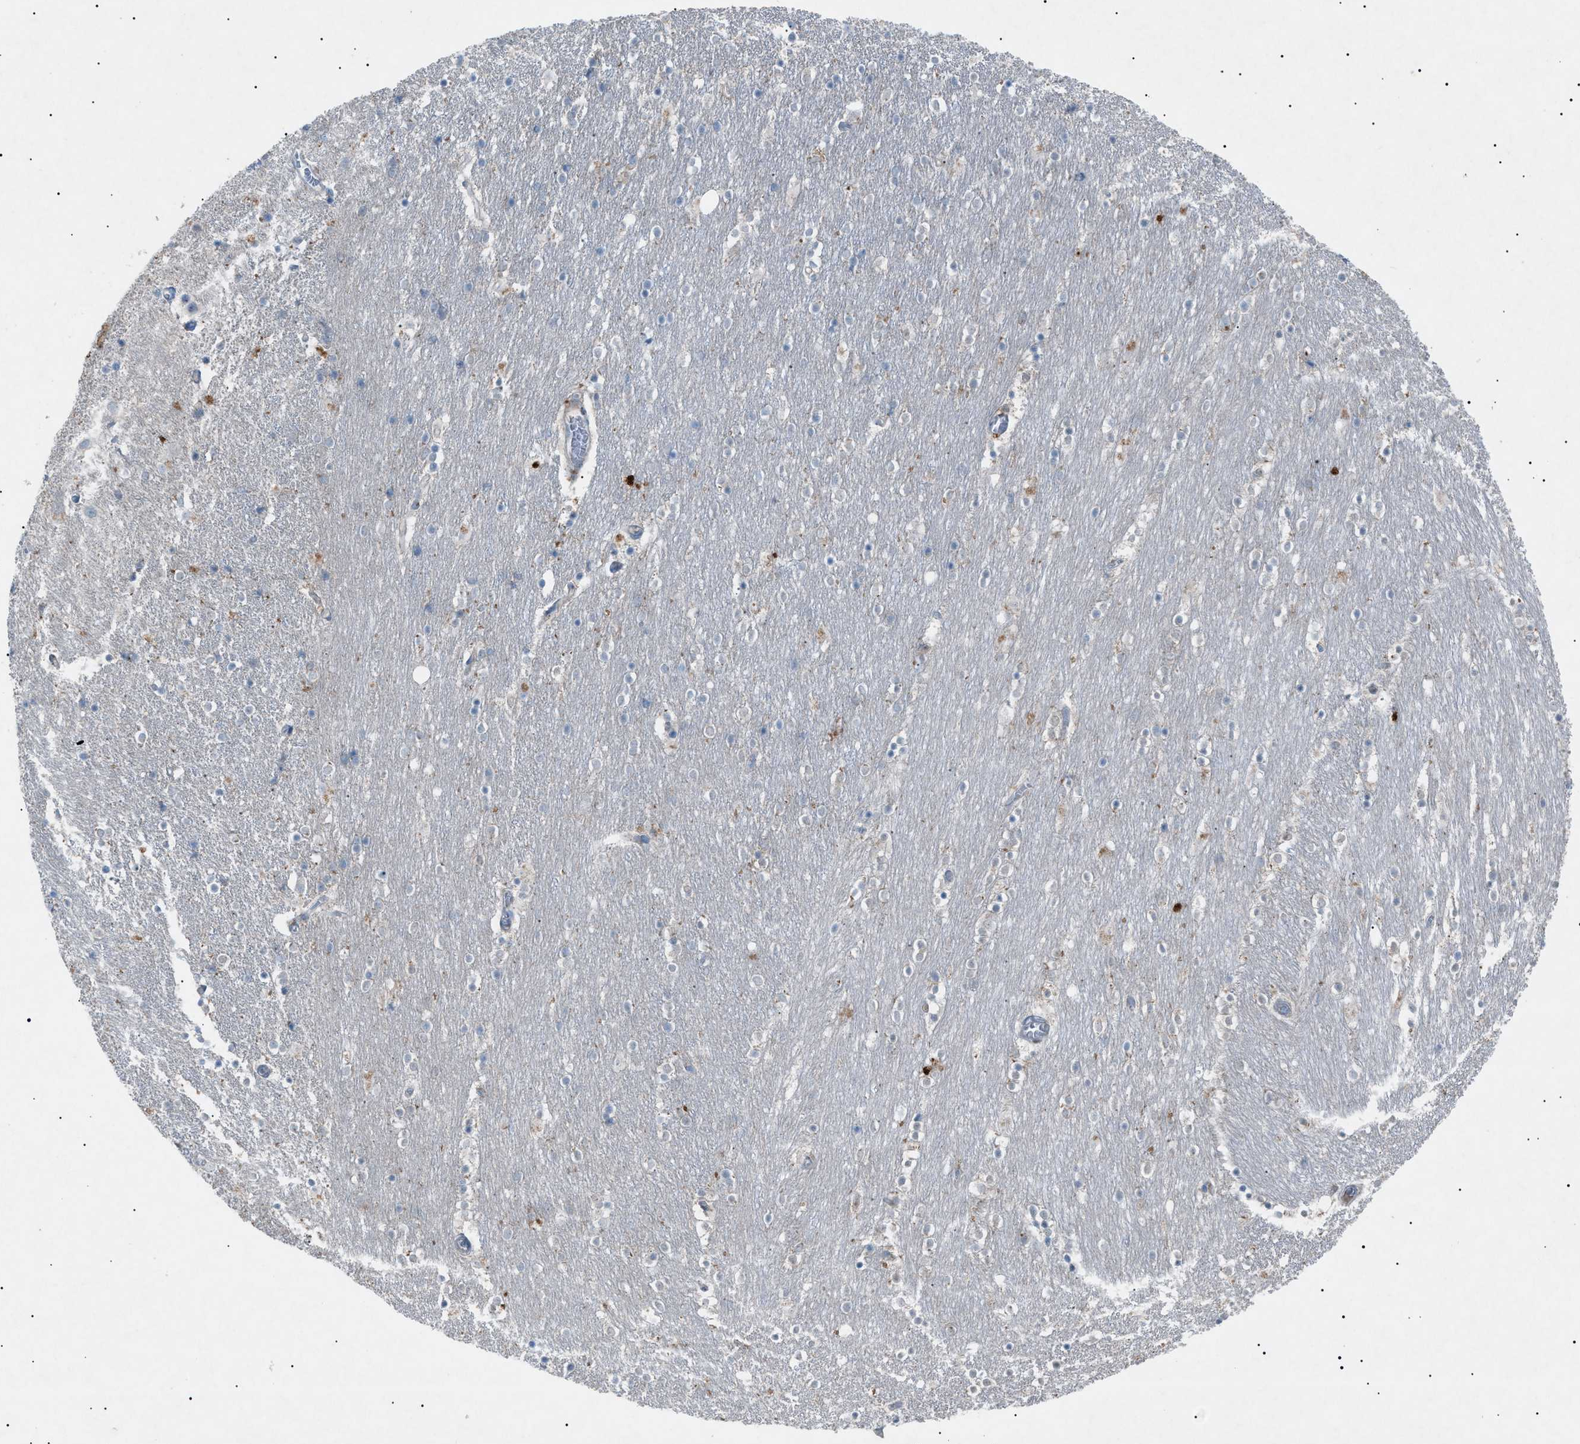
{"staining": {"intensity": "weak", "quantity": "25%-75%", "location": "cytoplasmic/membranous"}, "tissue": "caudate", "cell_type": "Glial cells", "image_type": "normal", "snomed": [{"axis": "morphology", "description": "Normal tissue, NOS"}, {"axis": "topography", "description": "Lateral ventricle wall"}], "caption": "Protein expression analysis of normal human caudate reveals weak cytoplasmic/membranous positivity in approximately 25%-75% of glial cells.", "gene": "BTK", "patient": {"sex": "female", "age": 54}}